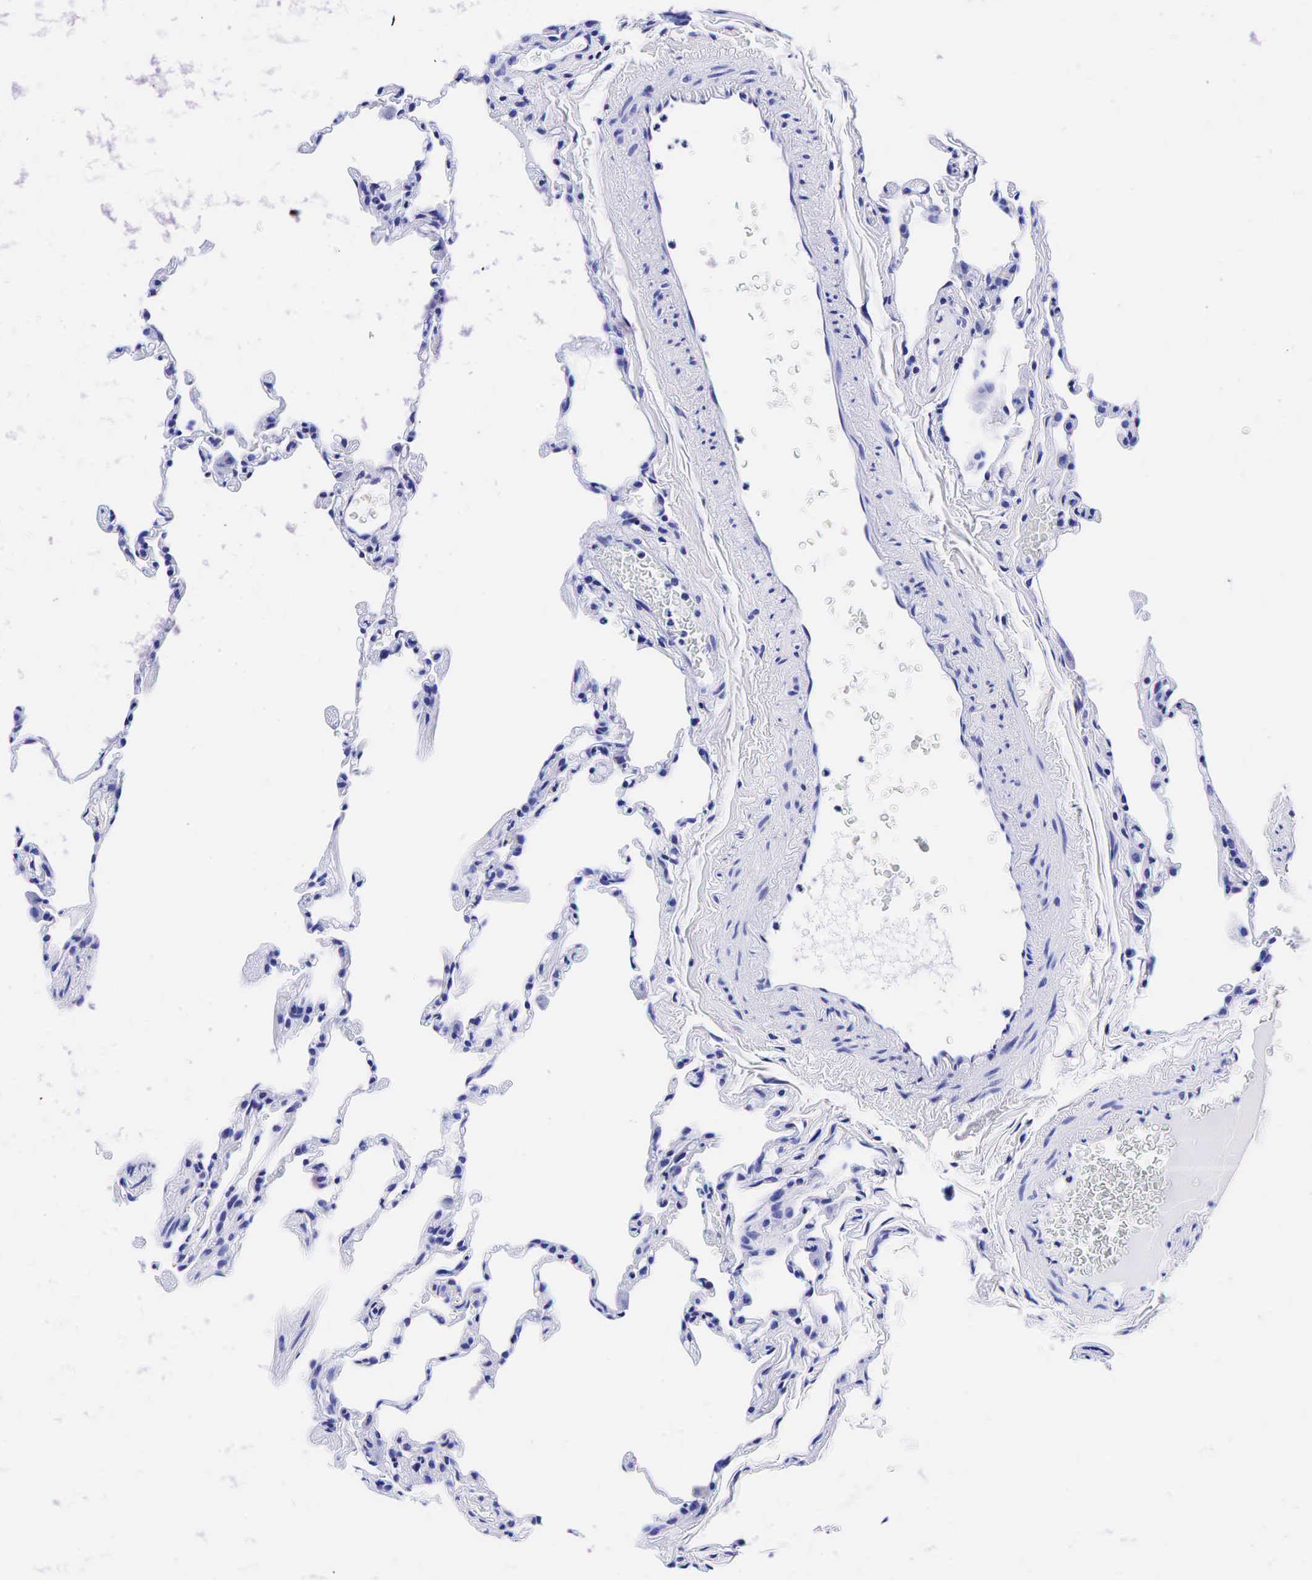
{"staining": {"intensity": "negative", "quantity": "none", "location": "none"}, "tissue": "lung", "cell_type": "Alveolar cells", "image_type": "normal", "snomed": [{"axis": "morphology", "description": "Normal tissue, NOS"}, {"axis": "topography", "description": "Lung"}], "caption": "Immunohistochemical staining of benign human lung shows no significant expression in alveolar cells.", "gene": "GAST", "patient": {"sex": "female", "age": 61}}